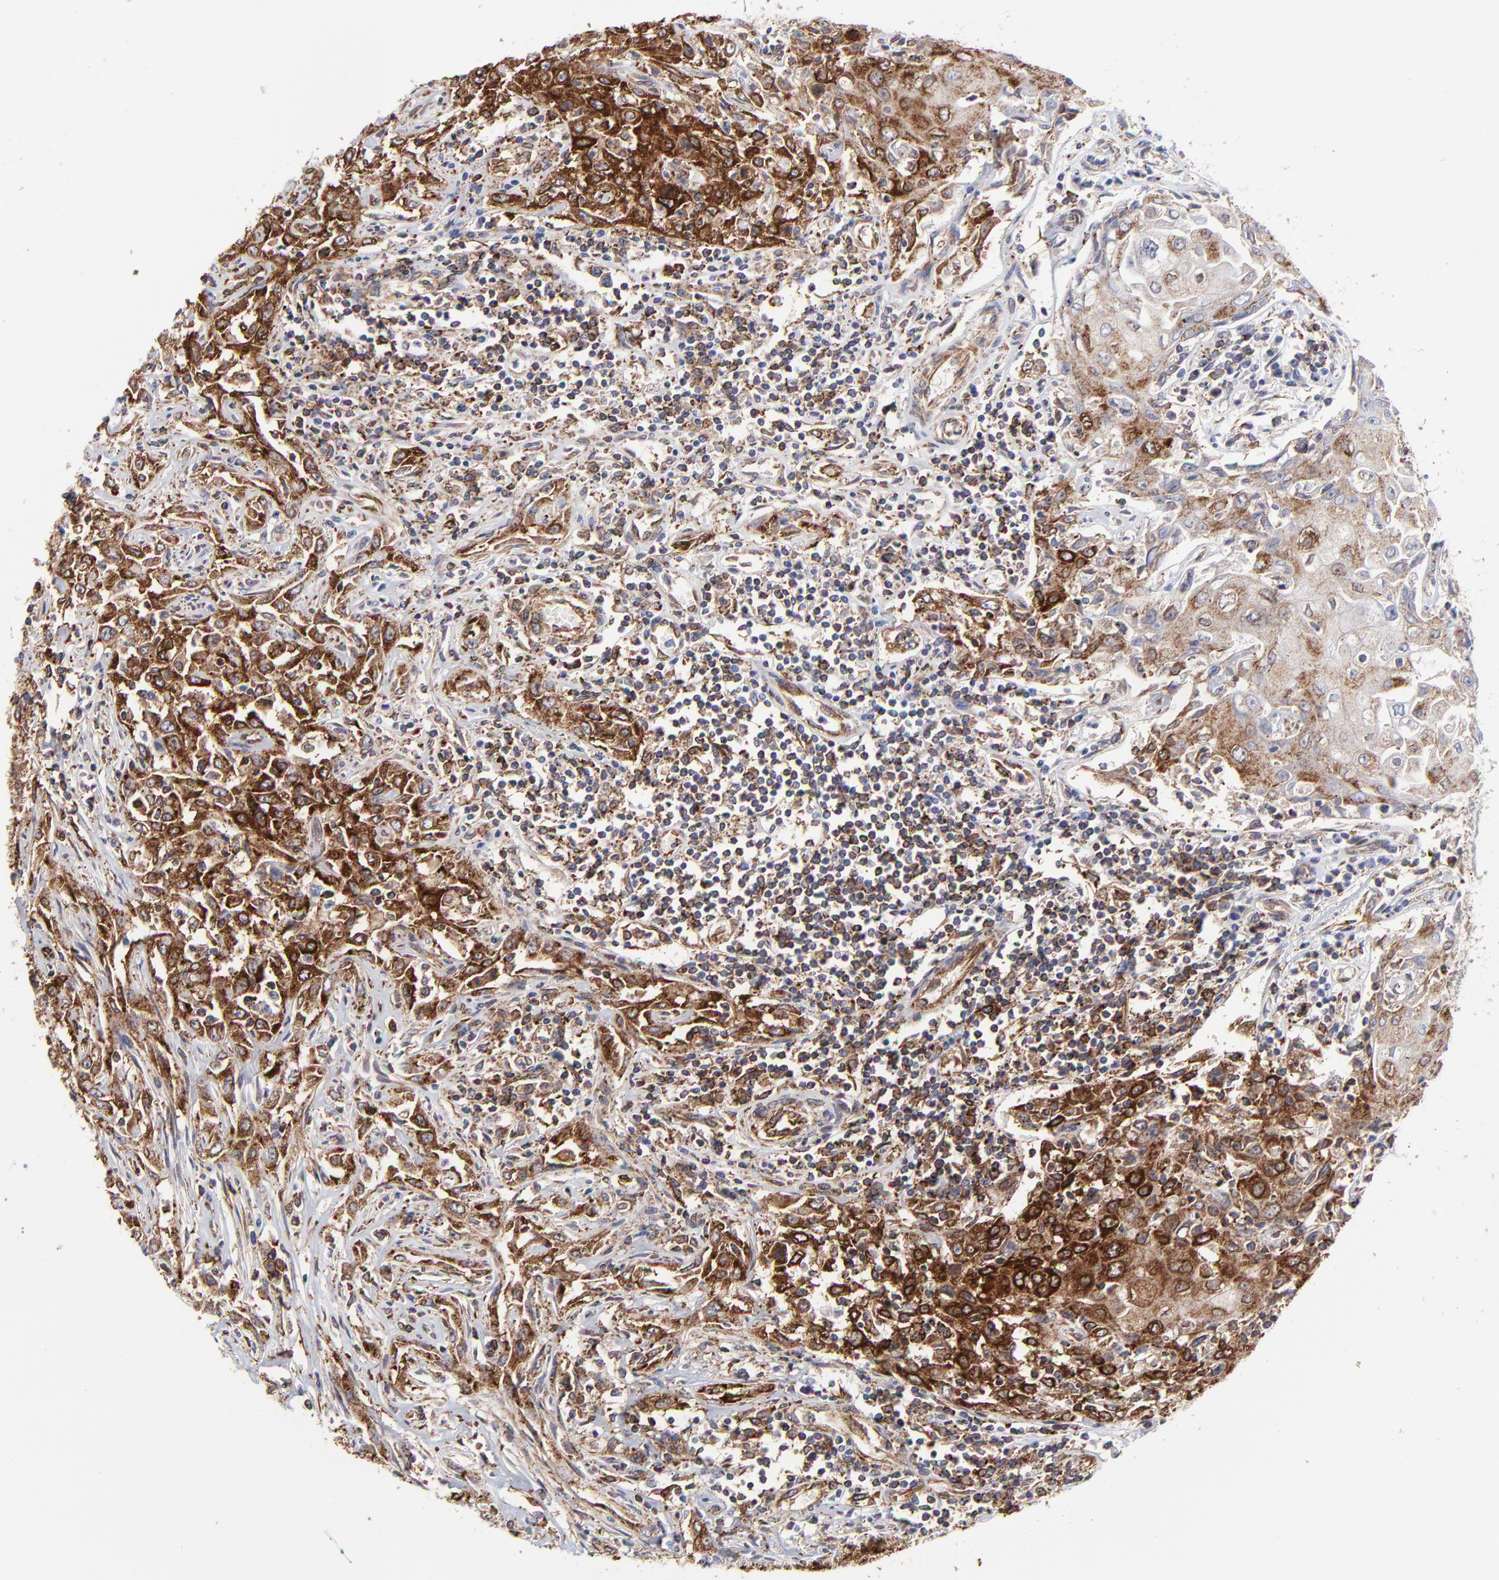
{"staining": {"intensity": "strong", "quantity": ">75%", "location": "cytoplasmic/membranous"}, "tissue": "head and neck cancer", "cell_type": "Tumor cells", "image_type": "cancer", "snomed": [{"axis": "morphology", "description": "Squamous cell carcinoma, NOS"}, {"axis": "topography", "description": "Oral tissue"}, {"axis": "topography", "description": "Head-Neck"}], "caption": "Immunohistochemical staining of head and neck cancer reveals high levels of strong cytoplasmic/membranous expression in about >75% of tumor cells.", "gene": "COX8C", "patient": {"sex": "female", "age": 76}}